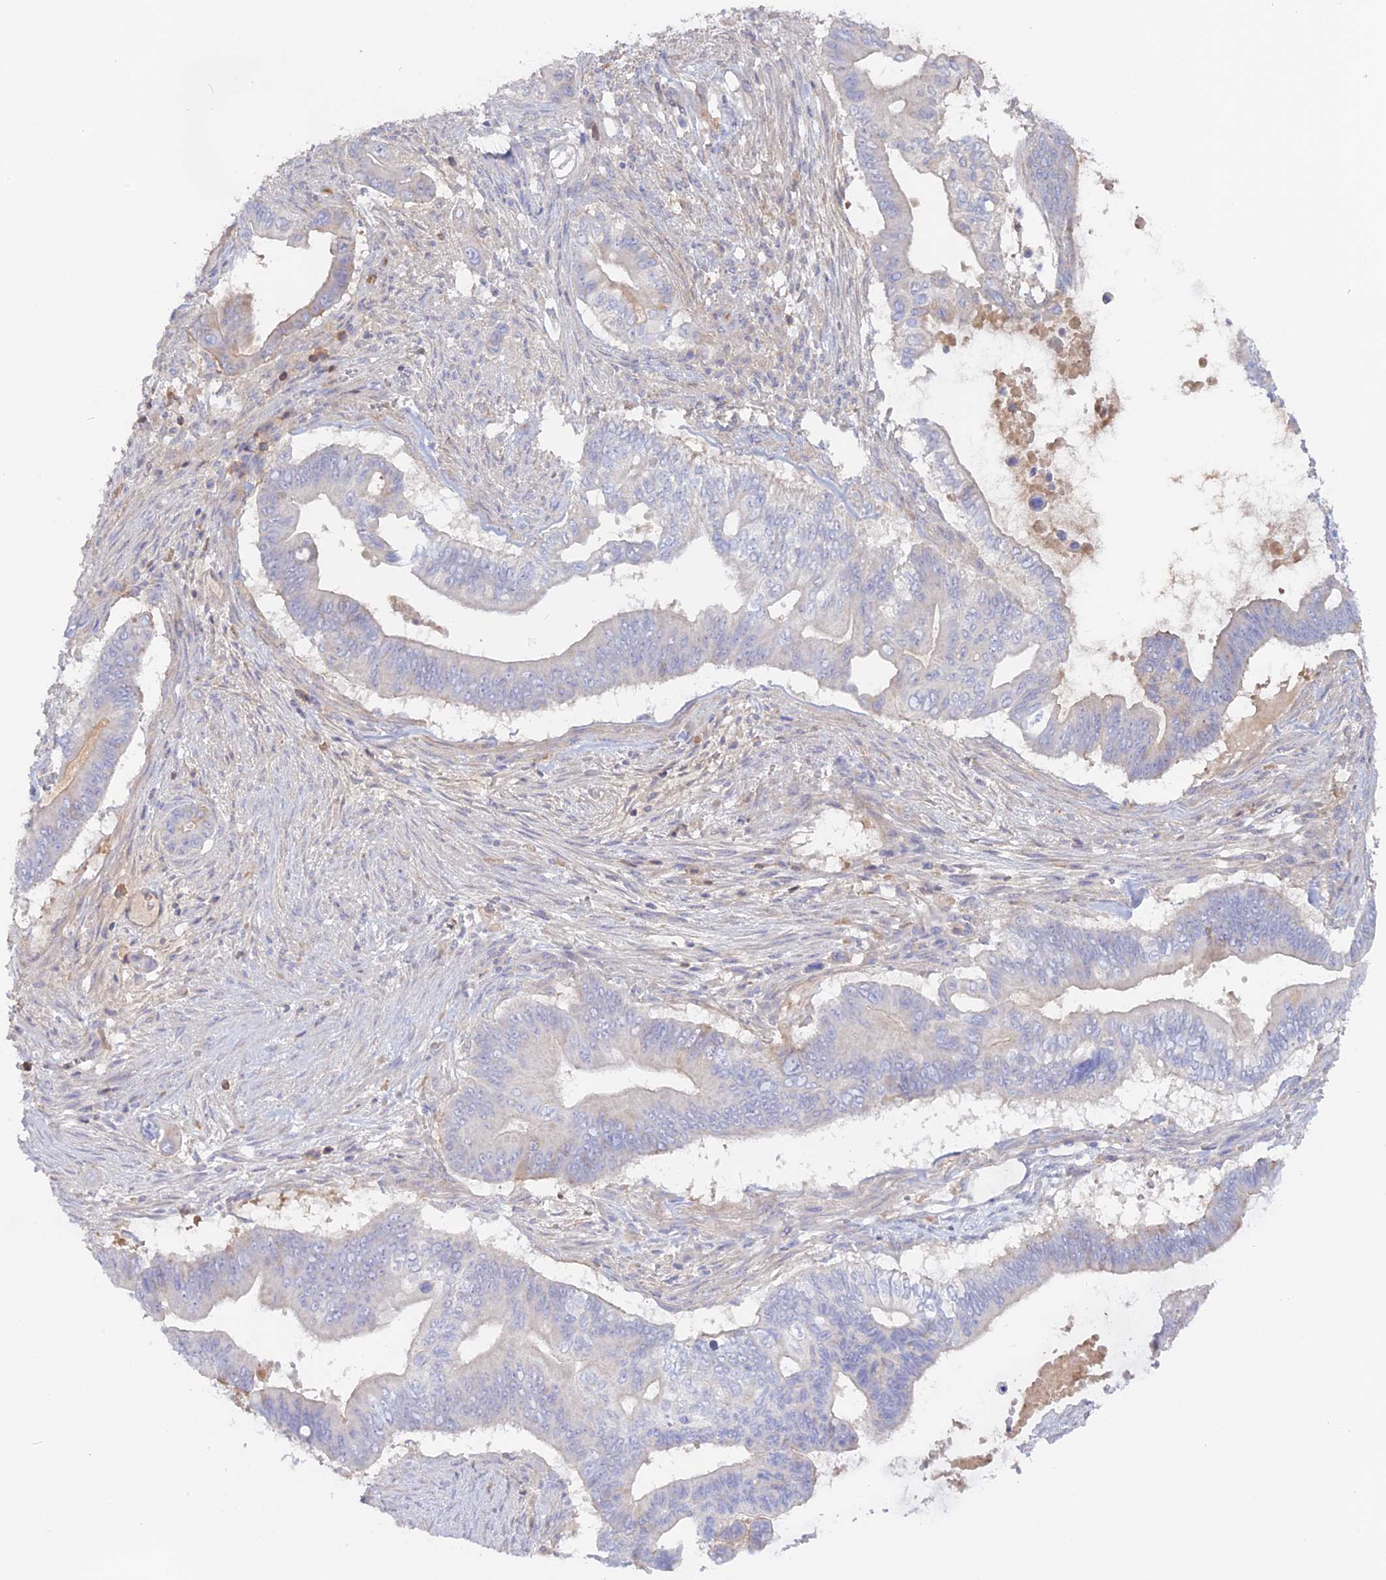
{"staining": {"intensity": "negative", "quantity": "none", "location": "none"}, "tissue": "pancreatic cancer", "cell_type": "Tumor cells", "image_type": "cancer", "snomed": [{"axis": "morphology", "description": "Adenocarcinoma, NOS"}, {"axis": "topography", "description": "Pancreas"}], "caption": "There is no significant positivity in tumor cells of pancreatic cancer. Brightfield microscopy of immunohistochemistry (IHC) stained with DAB (3,3'-diaminobenzidine) (brown) and hematoxylin (blue), captured at high magnification.", "gene": "ADGRA1", "patient": {"sex": "male", "age": 68}}